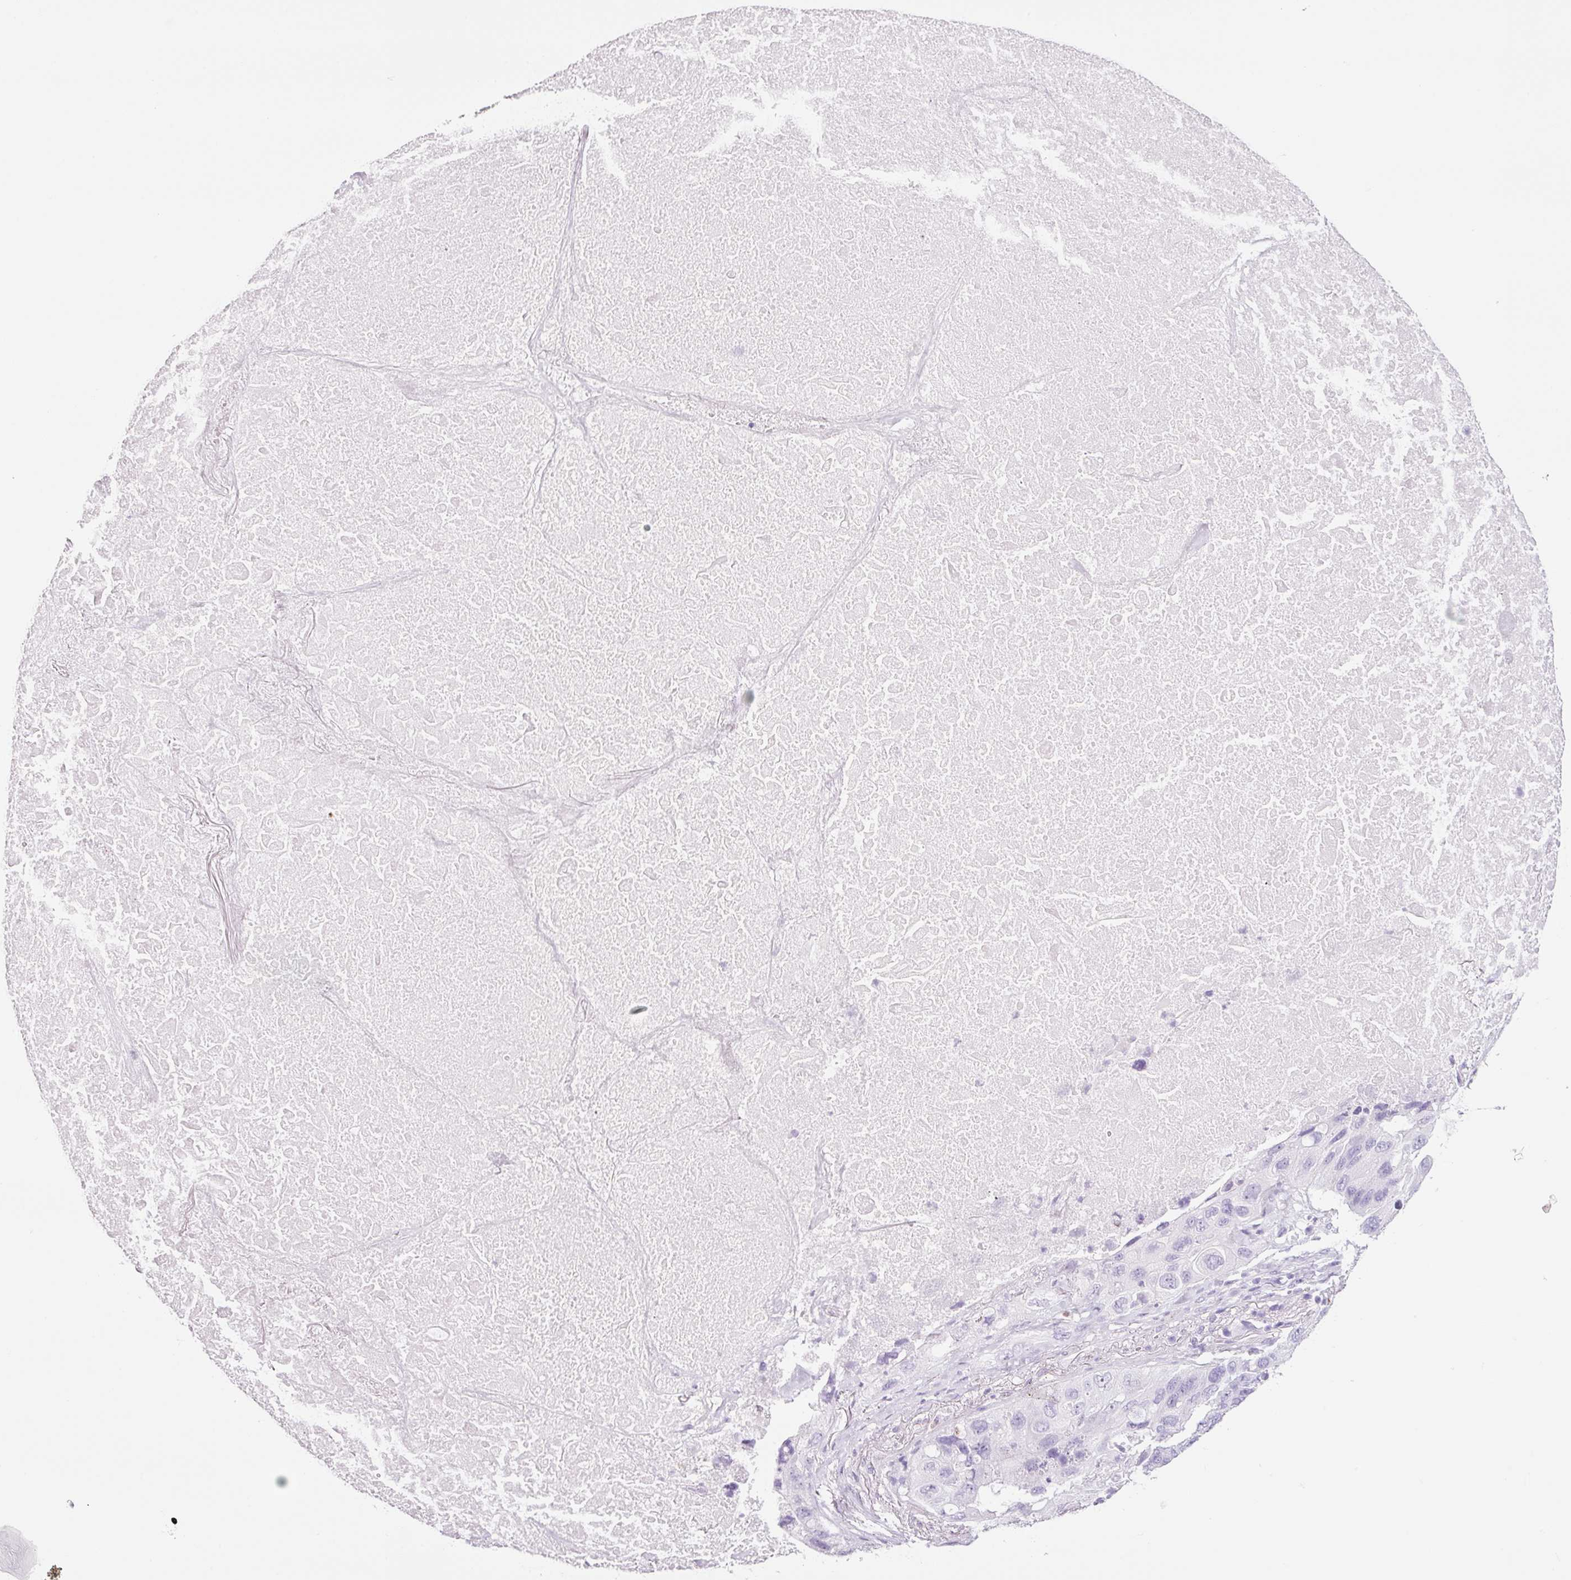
{"staining": {"intensity": "negative", "quantity": "none", "location": "none"}, "tissue": "lung cancer", "cell_type": "Tumor cells", "image_type": "cancer", "snomed": [{"axis": "morphology", "description": "Squamous cell carcinoma, NOS"}, {"axis": "topography", "description": "Lung"}], "caption": "The IHC micrograph has no significant positivity in tumor cells of lung cancer tissue.", "gene": "ADSS1", "patient": {"sex": "female", "age": 73}}